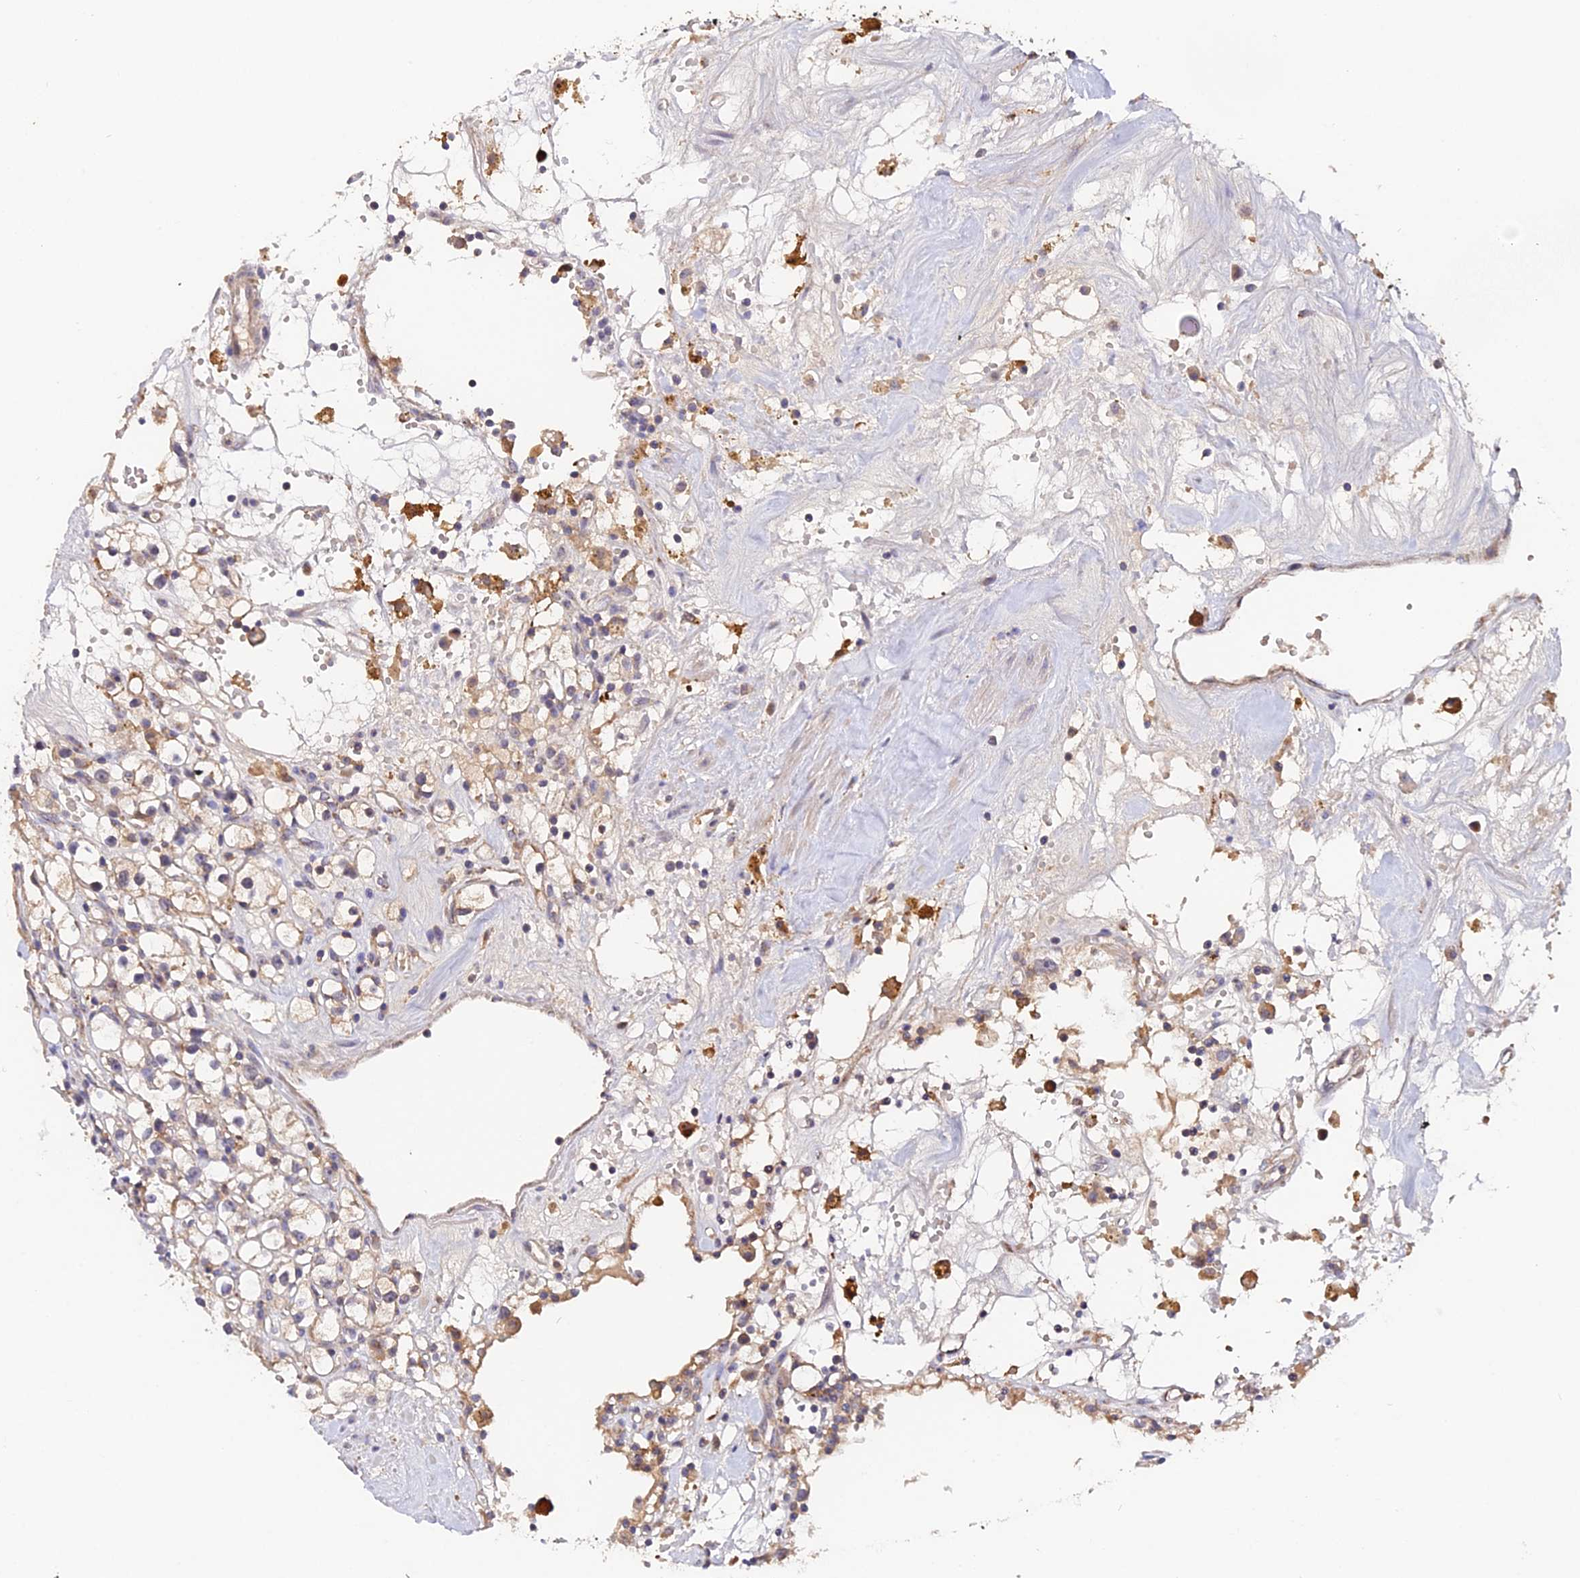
{"staining": {"intensity": "weak", "quantity": ">75%", "location": "cytoplasmic/membranous"}, "tissue": "renal cancer", "cell_type": "Tumor cells", "image_type": "cancer", "snomed": [{"axis": "morphology", "description": "Adenocarcinoma, NOS"}, {"axis": "topography", "description": "Kidney"}], "caption": "Immunohistochemical staining of renal cancer displays low levels of weak cytoplasmic/membranous protein staining in approximately >75% of tumor cells.", "gene": "ZBED8", "patient": {"sex": "male", "age": 56}}